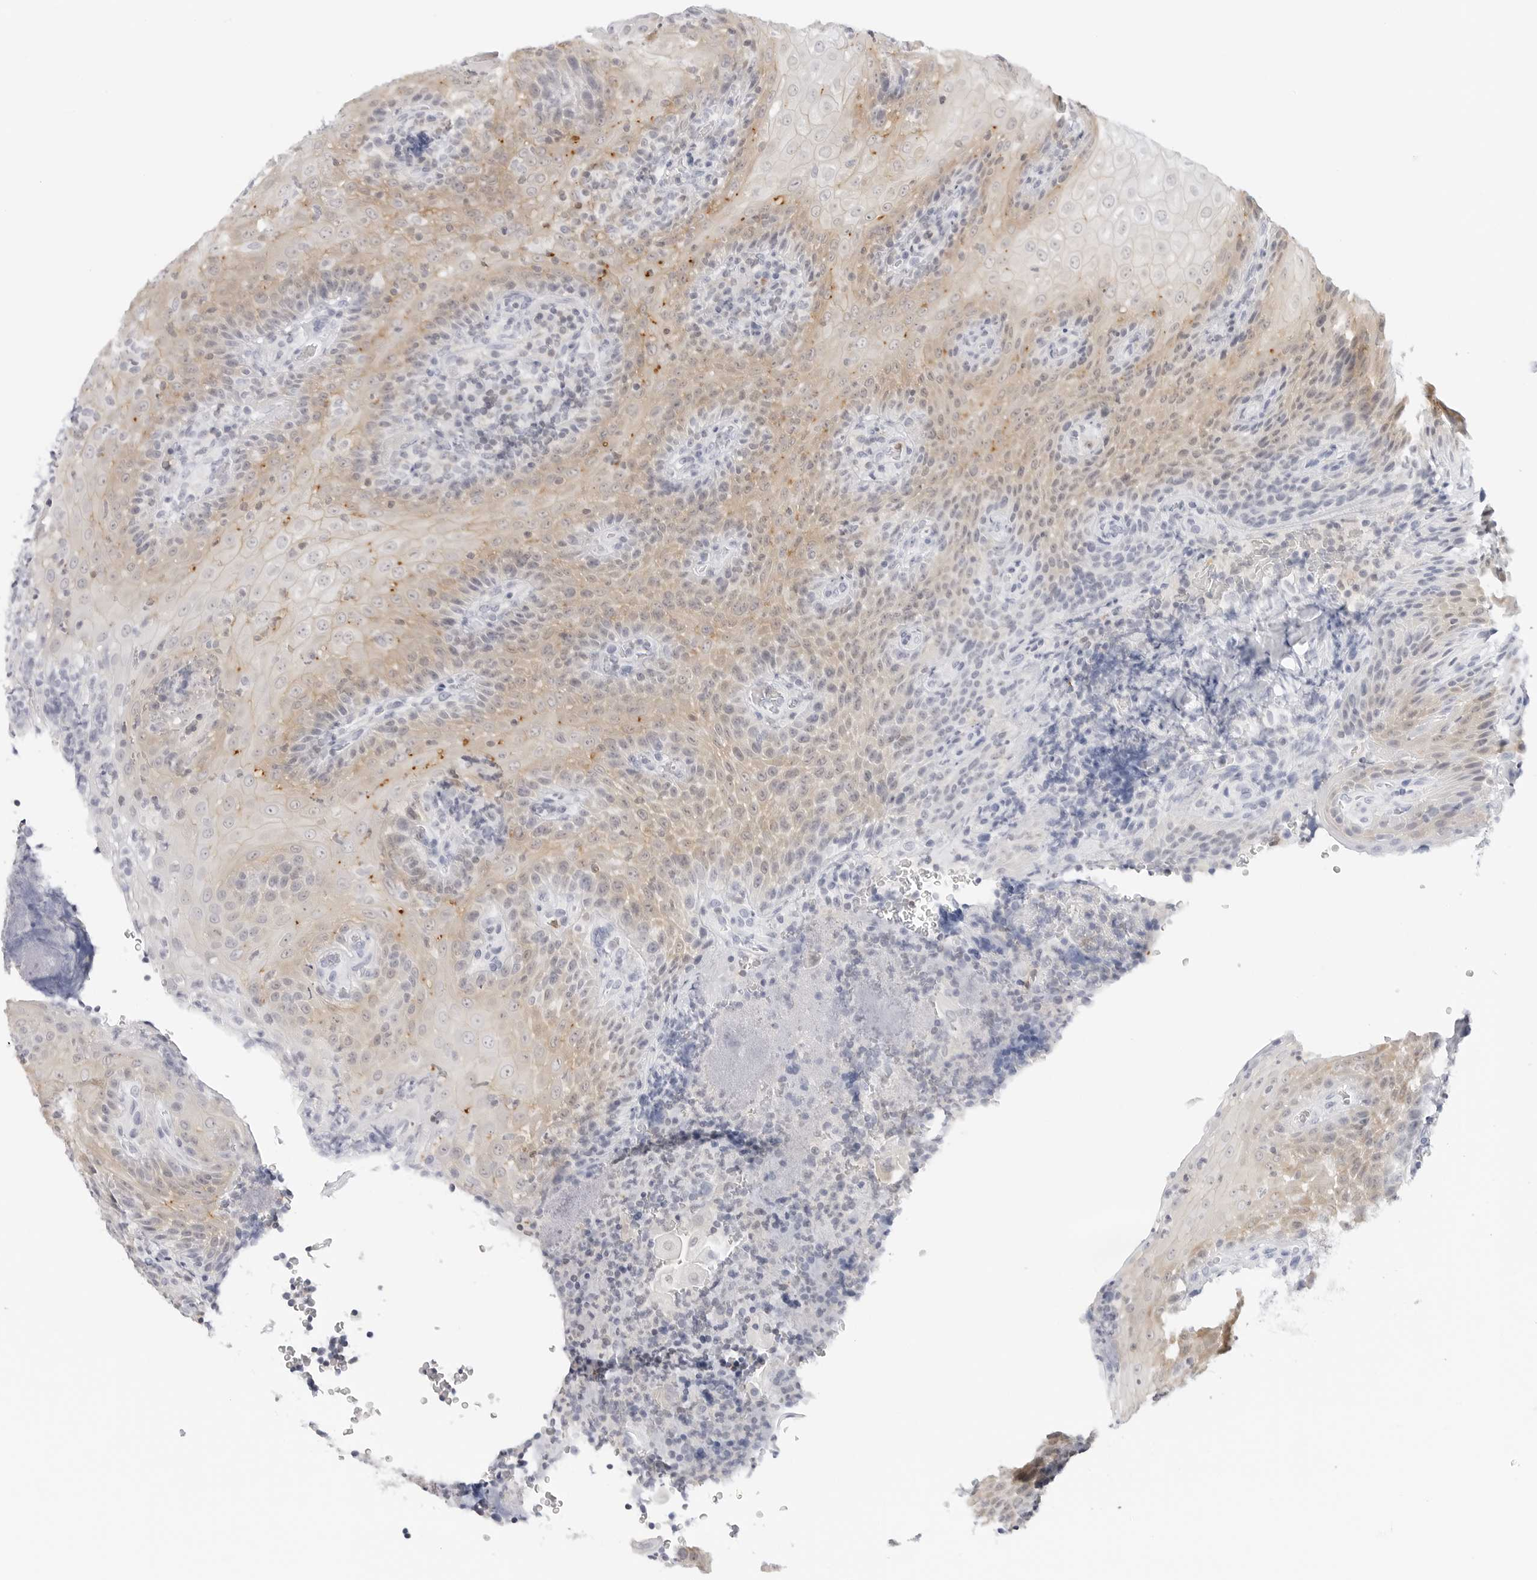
{"staining": {"intensity": "weak", "quantity": "<25%", "location": "cytoplasmic/membranous"}, "tissue": "tonsil", "cell_type": "Germinal center cells", "image_type": "normal", "snomed": [{"axis": "morphology", "description": "Normal tissue, NOS"}, {"axis": "topography", "description": "Tonsil"}], "caption": "DAB immunohistochemical staining of benign tonsil demonstrates no significant expression in germinal center cells.", "gene": "SLC9A3R1", "patient": {"sex": "male", "age": 37}}